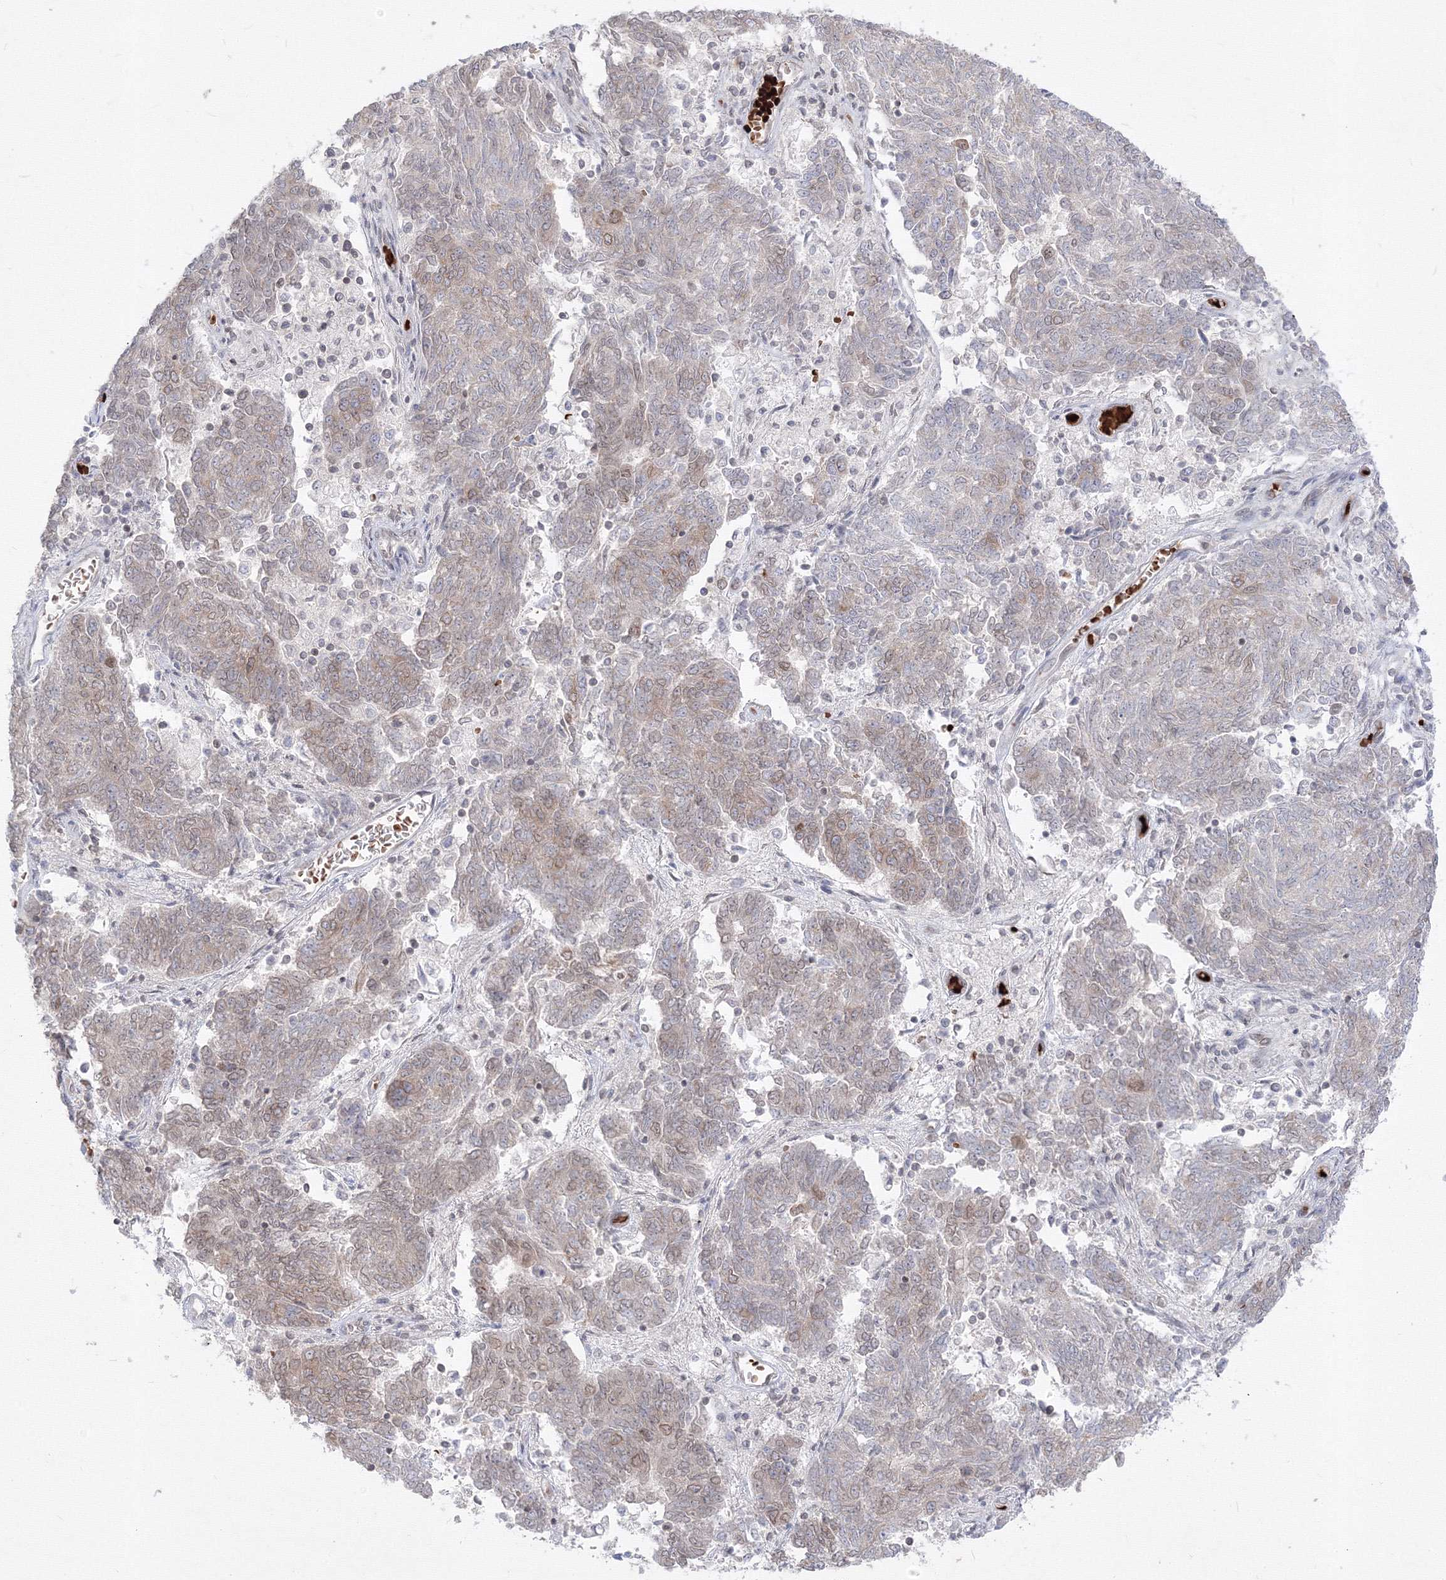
{"staining": {"intensity": "weak", "quantity": "<25%", "location": "cytoplasmic/membranous,nuclear"}, "tissue": "endometrial cancer", "cell_type": "Tumor cells", "image_type": "cancer", "snomed": [{"axis": "morphology", "description": "Adenocarcinoma, NOS"}, {"axis": "topography", "description": "Endometrium"}], "caption": "High power microscopy photomicrograph of an immunohistochemistry image of endometrial adenocarcinoma, revealing no significant expression in tumor cells.", "gene": "DNAJB2", "patient": {"sex": "female", "age": 80}}